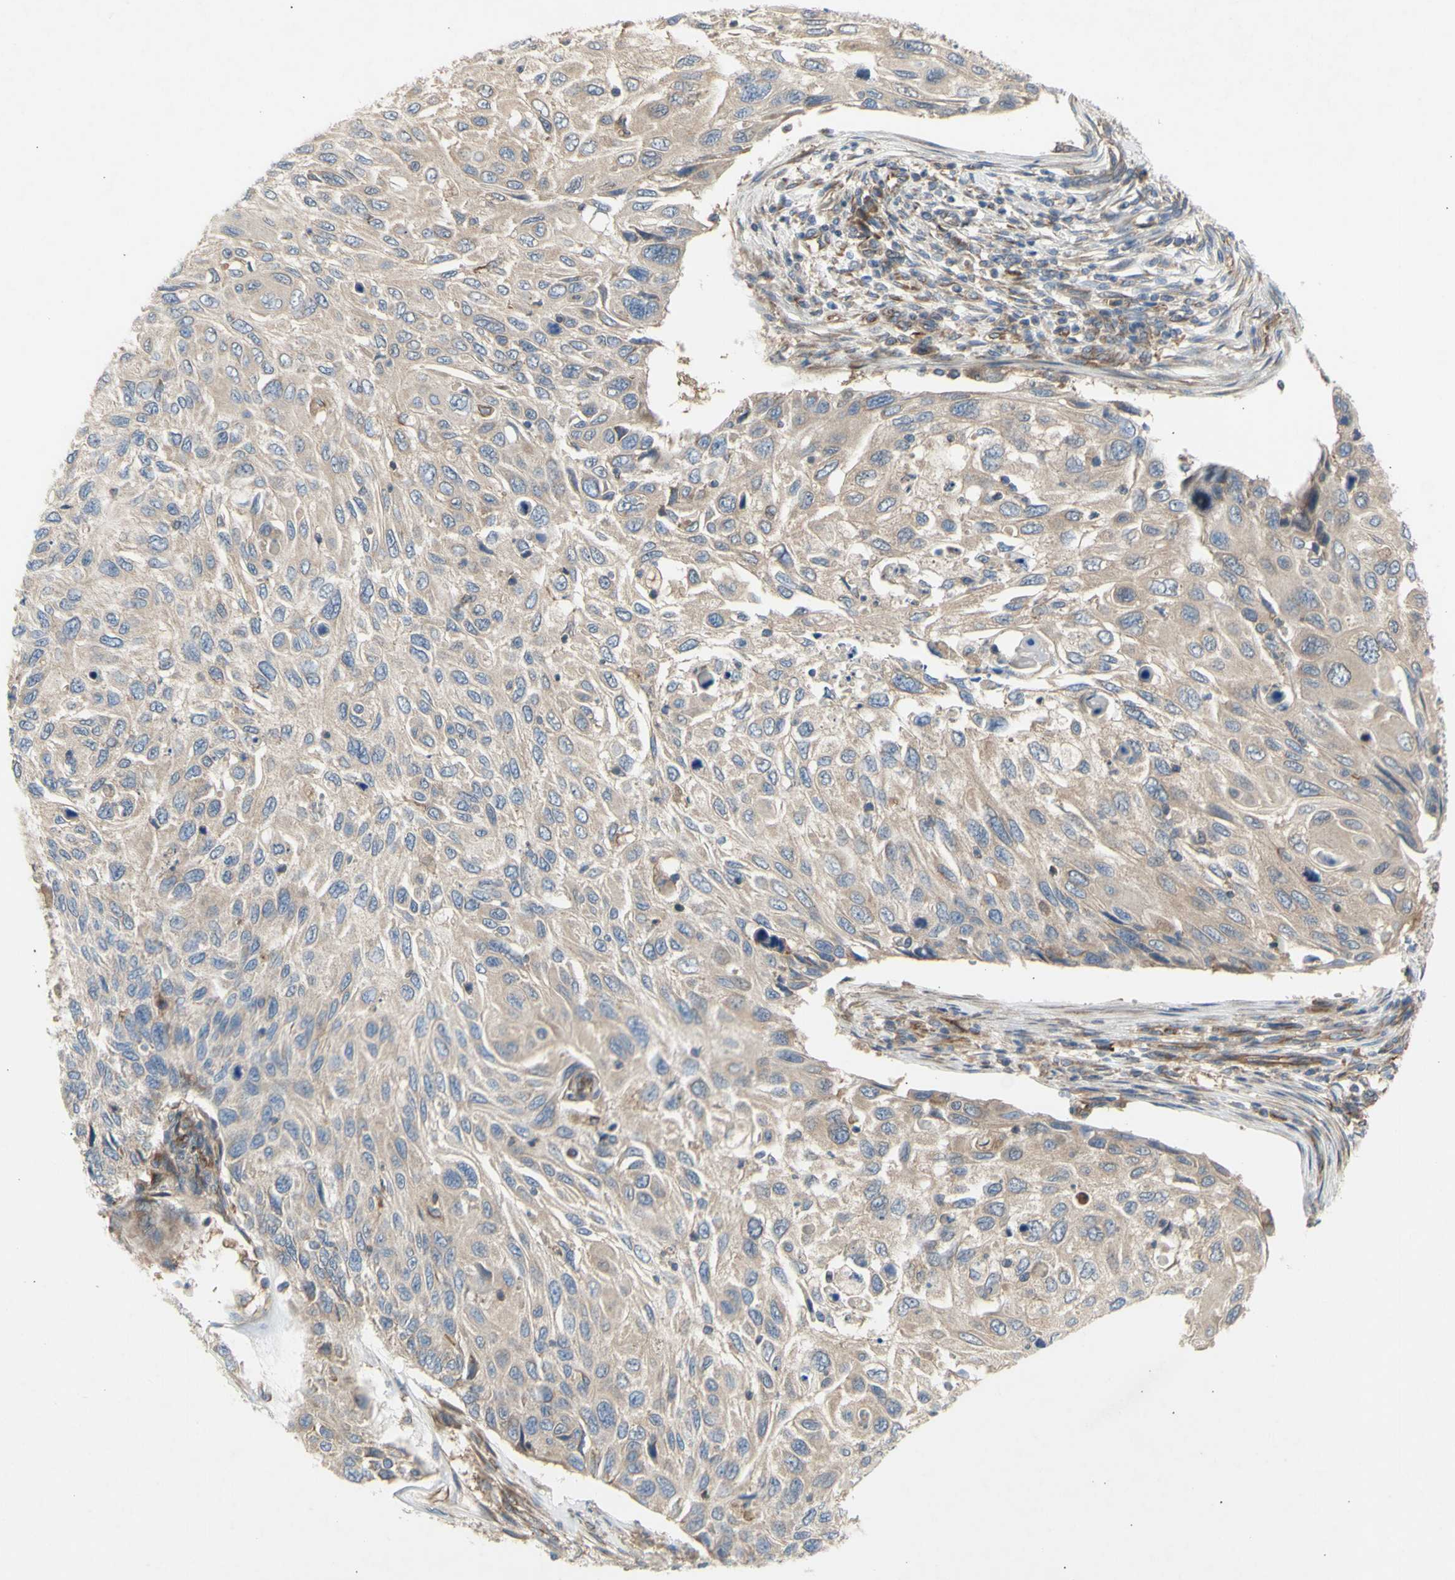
{"staining": {"intensity": "weak", "quantity": ">75%", "location": "cytoplasmic/membranous"}, "tissue": "cervical cancer", "cell_type": "Tumor cells", "image_type": "cancer", "snomed": [{"axis": "morphology", "description": "Squamous cell carcinoma, NOS"}, {"axis": "topography", "description": "Cervix"}], "caption": "Protein expression analysis of human cervical squamous cell carcinoma reveals weak cytoplasmic/membranous expression in about >75% of tumor cells.", "gene": "KLC1", "patient": {"sex": "female", "age": 70}}